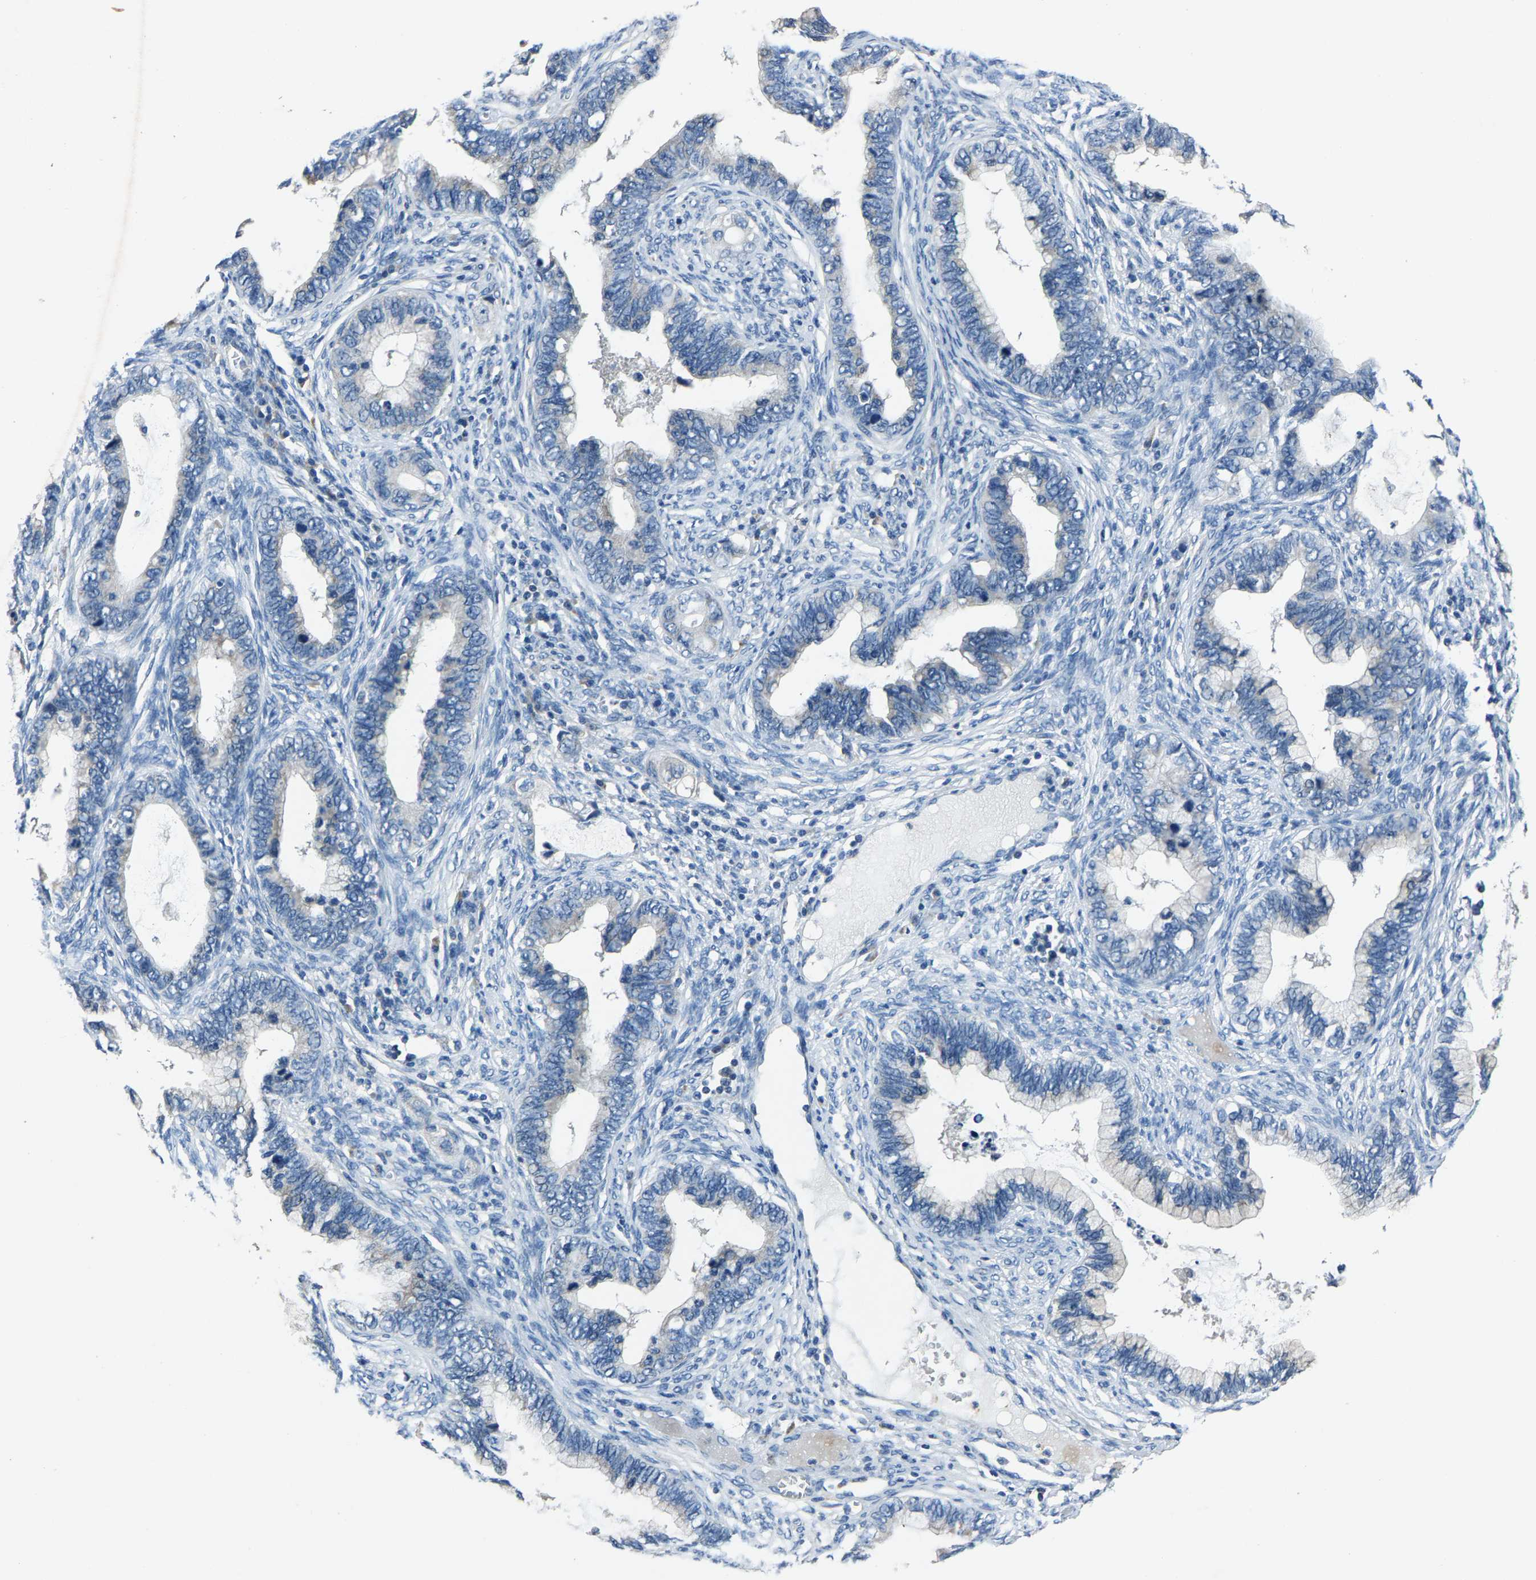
{"staining": {"intensity": "negative", "quantity": "none", "location": "none"}, "tissue": "cervical cancer", "cell_type": "Tumor cells", "image_type": "cancer", "snomed": [{"axis": "morphology", "description": "Adenocarcinoma, NOS"}, {"axis": "topography", "description": "Cervix"}], "caption": "A high-resolution histopathology image shows immunohistochemistry staining of adenocarcinoma (cervical), which demonstrates no significant staining in tumor cells.", "gene": "ADAM2", "patient": {"sex": "female", "age": 44}}